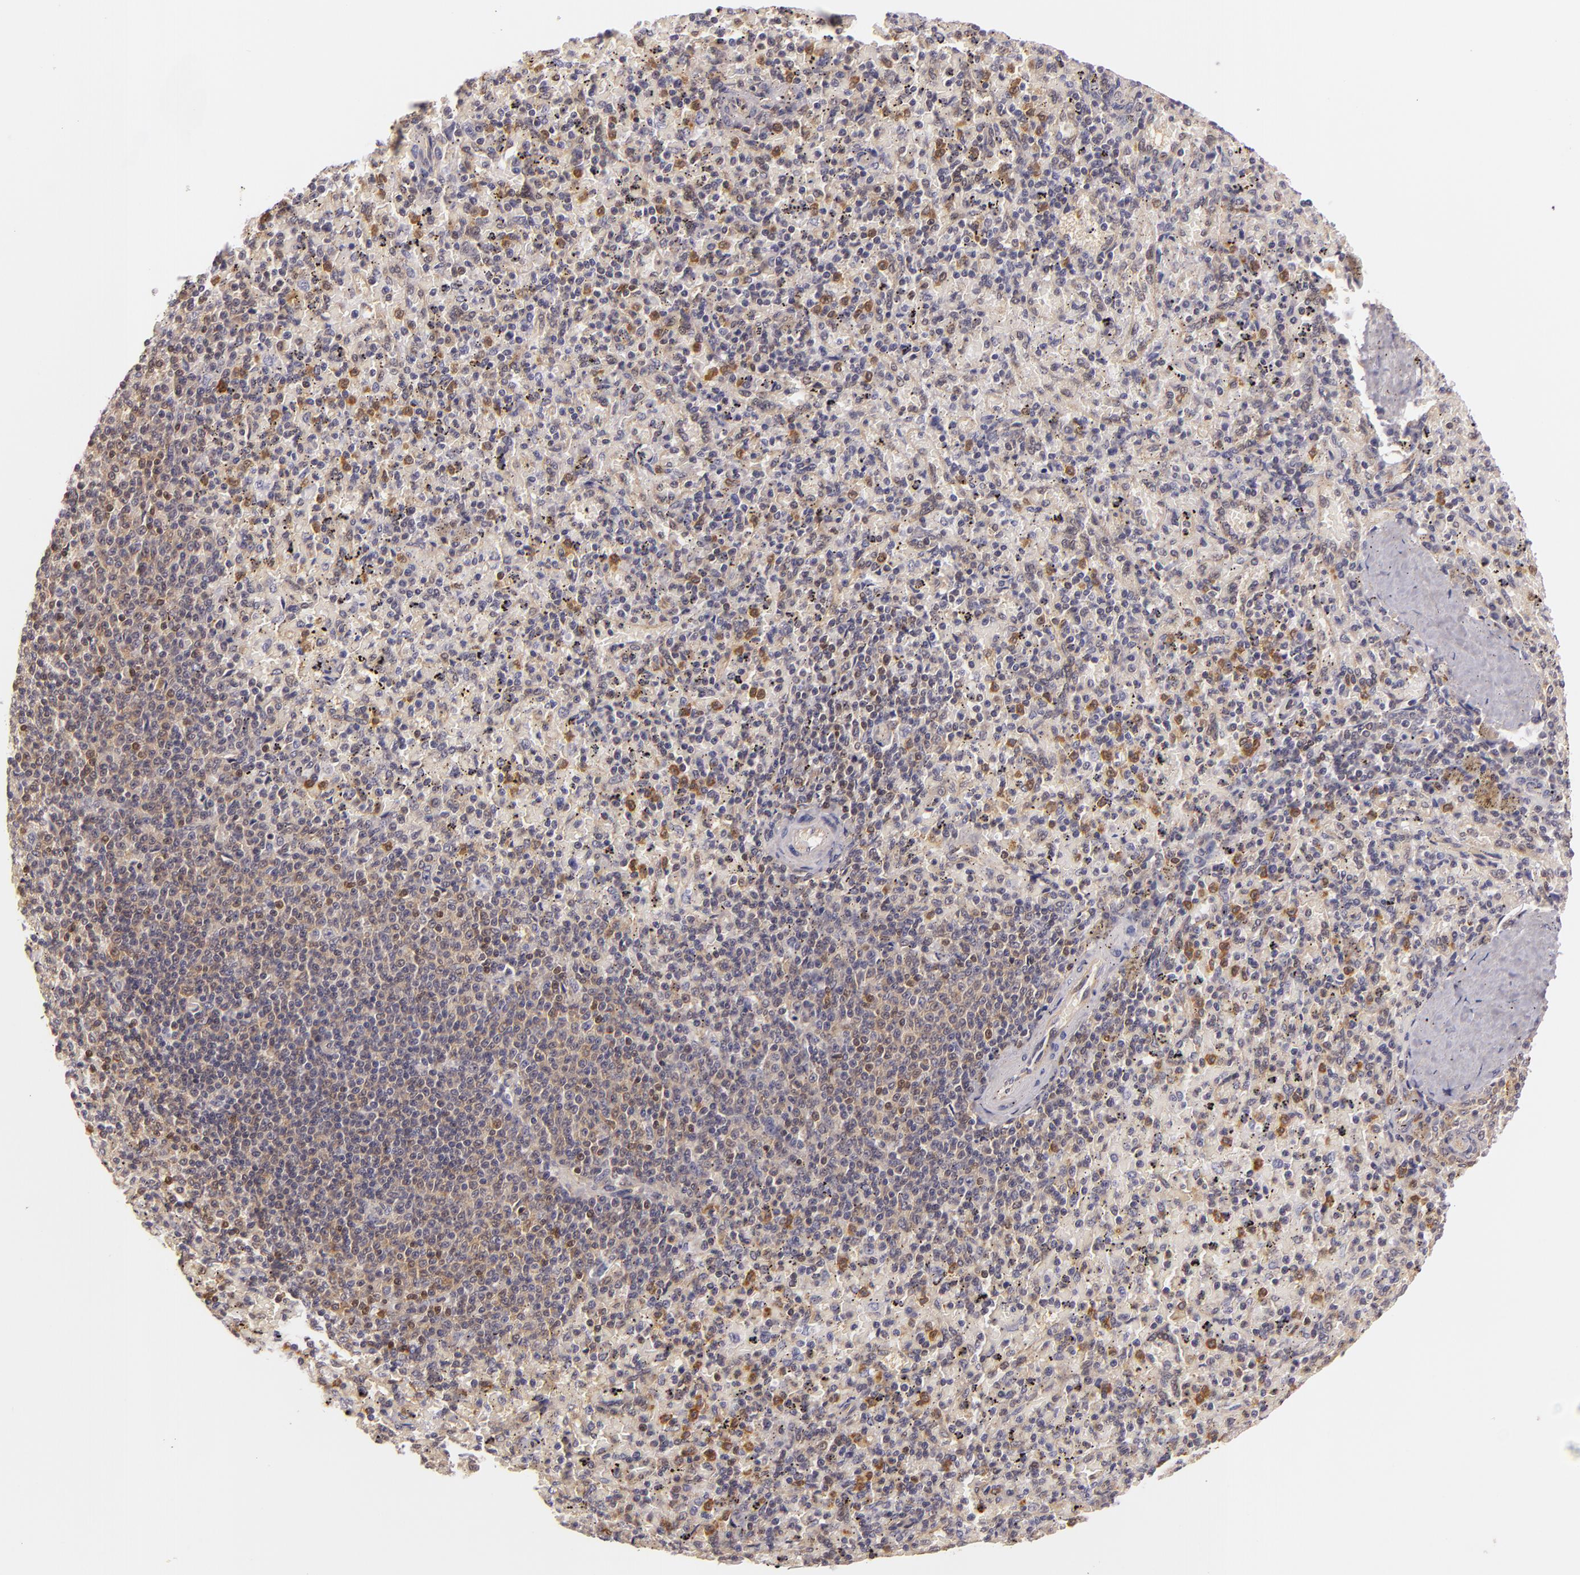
{"staining": {"intensity": "moderate", "quantity": "<25%", "location": "cytoplasmic/membranous"}, "tissue": "spleen", "cell_type": "Cells in red pulp", "image_type": "normal", "snomed": [{"axis": "morphology", "description": "Normal tissue, NOS"}, {"axis": "topography", "description": "Spleen"}], "caption": "This is a micrograph of immunohistochemistry staining of unremarkable spleen, which shows moderate staining in the cytoplasmic/membranous of cells in red pulp.", "gene": "TOM1", "patient": {"sex": "female", "age": 43}}